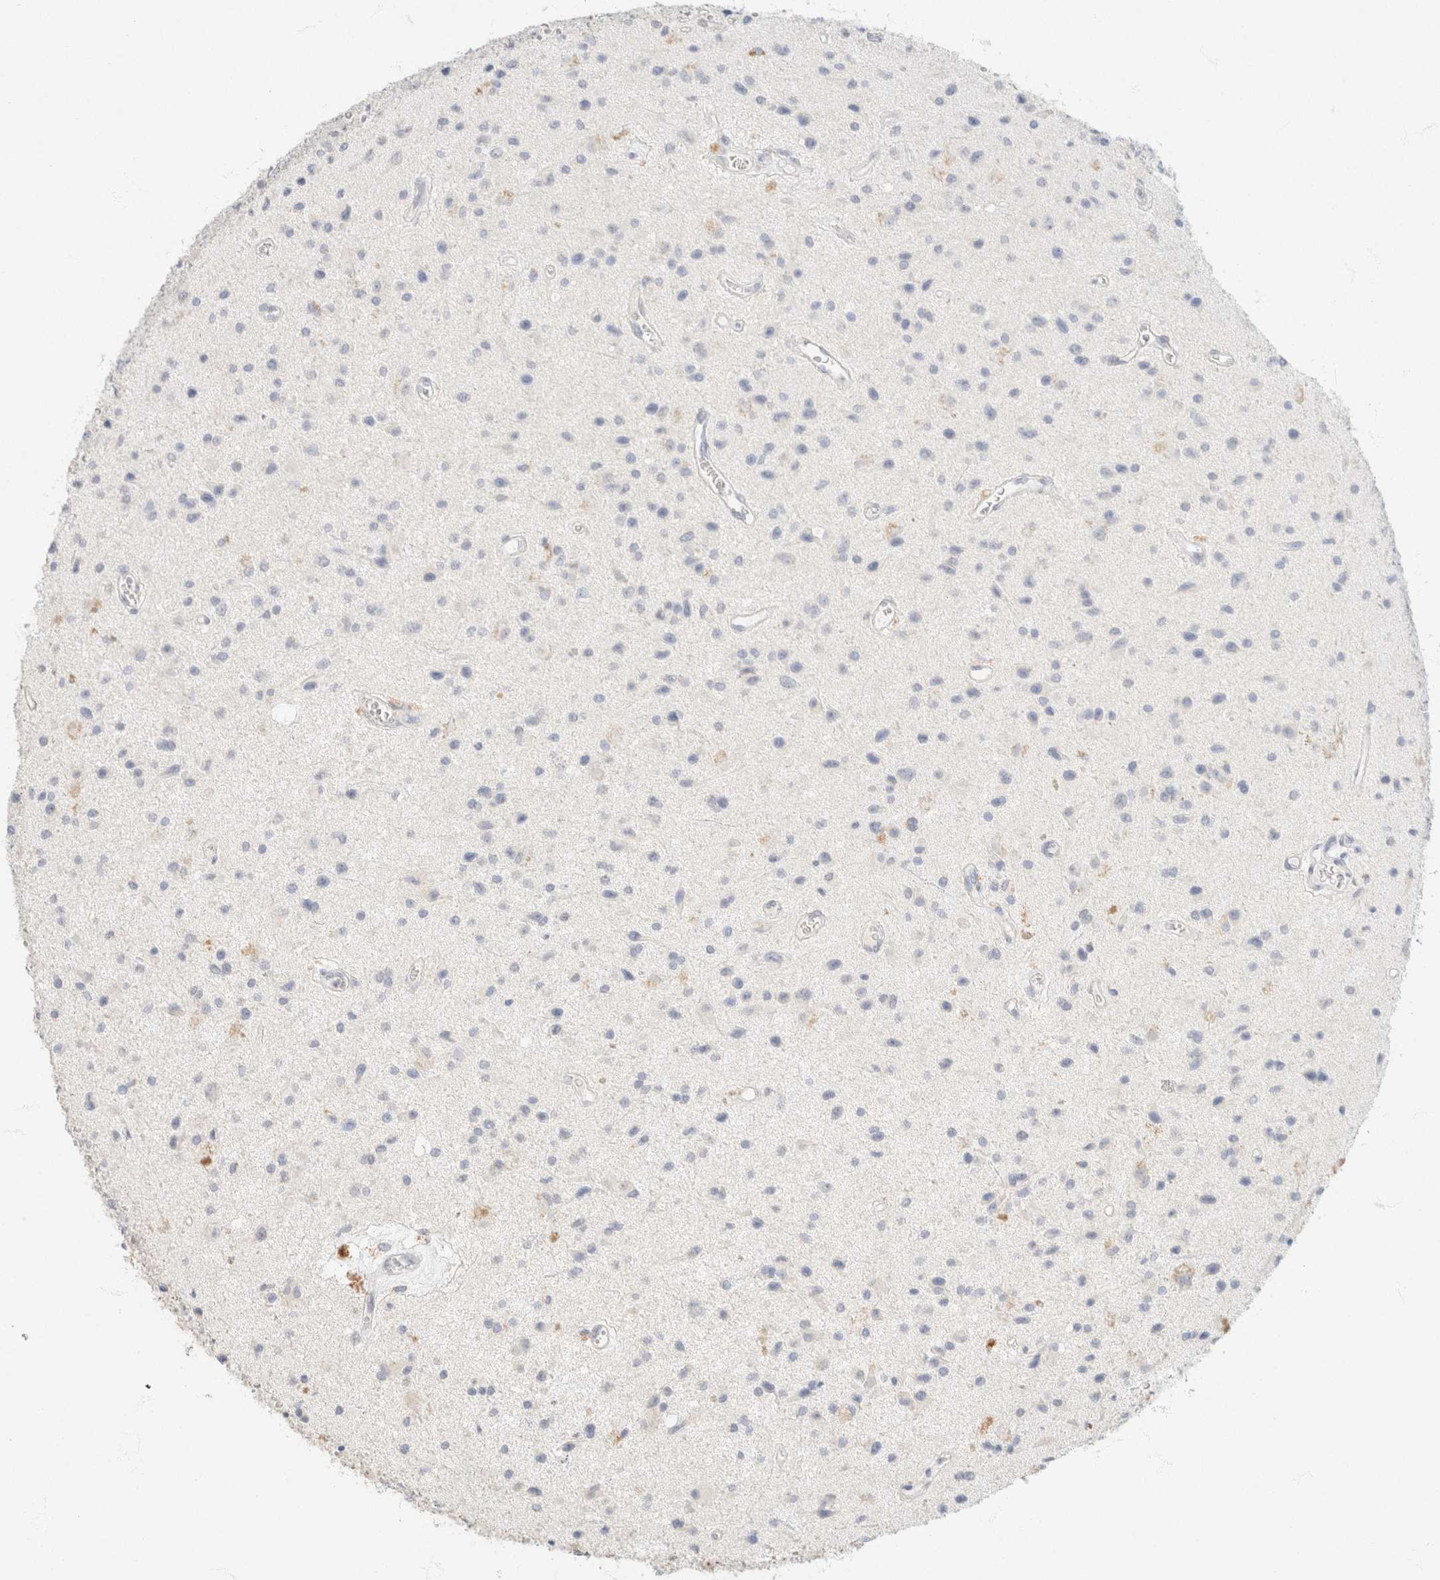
{"staining": {"intensity": "negative", "quantity": "none", "location": "none"}, "tissue": "glioma", "cell_type": "Tumor cells", "image_type": "cancer", "snomed": [{"axis": "morphology", "description": "Glioma, malignant, Low grade"}, {"axis": "topography", "description": "Brain"}], "caption": "Histopathology image shows no significant protein positivity in tumor cells of malignant glioma (low-grade). Brightfield microscopy of immunohistochemistry stained with DAB (brown) and hematoxylin (blue), captured at high magnification.", "gene": "CA12", "patient": {"sex": "male", "age": 58}}